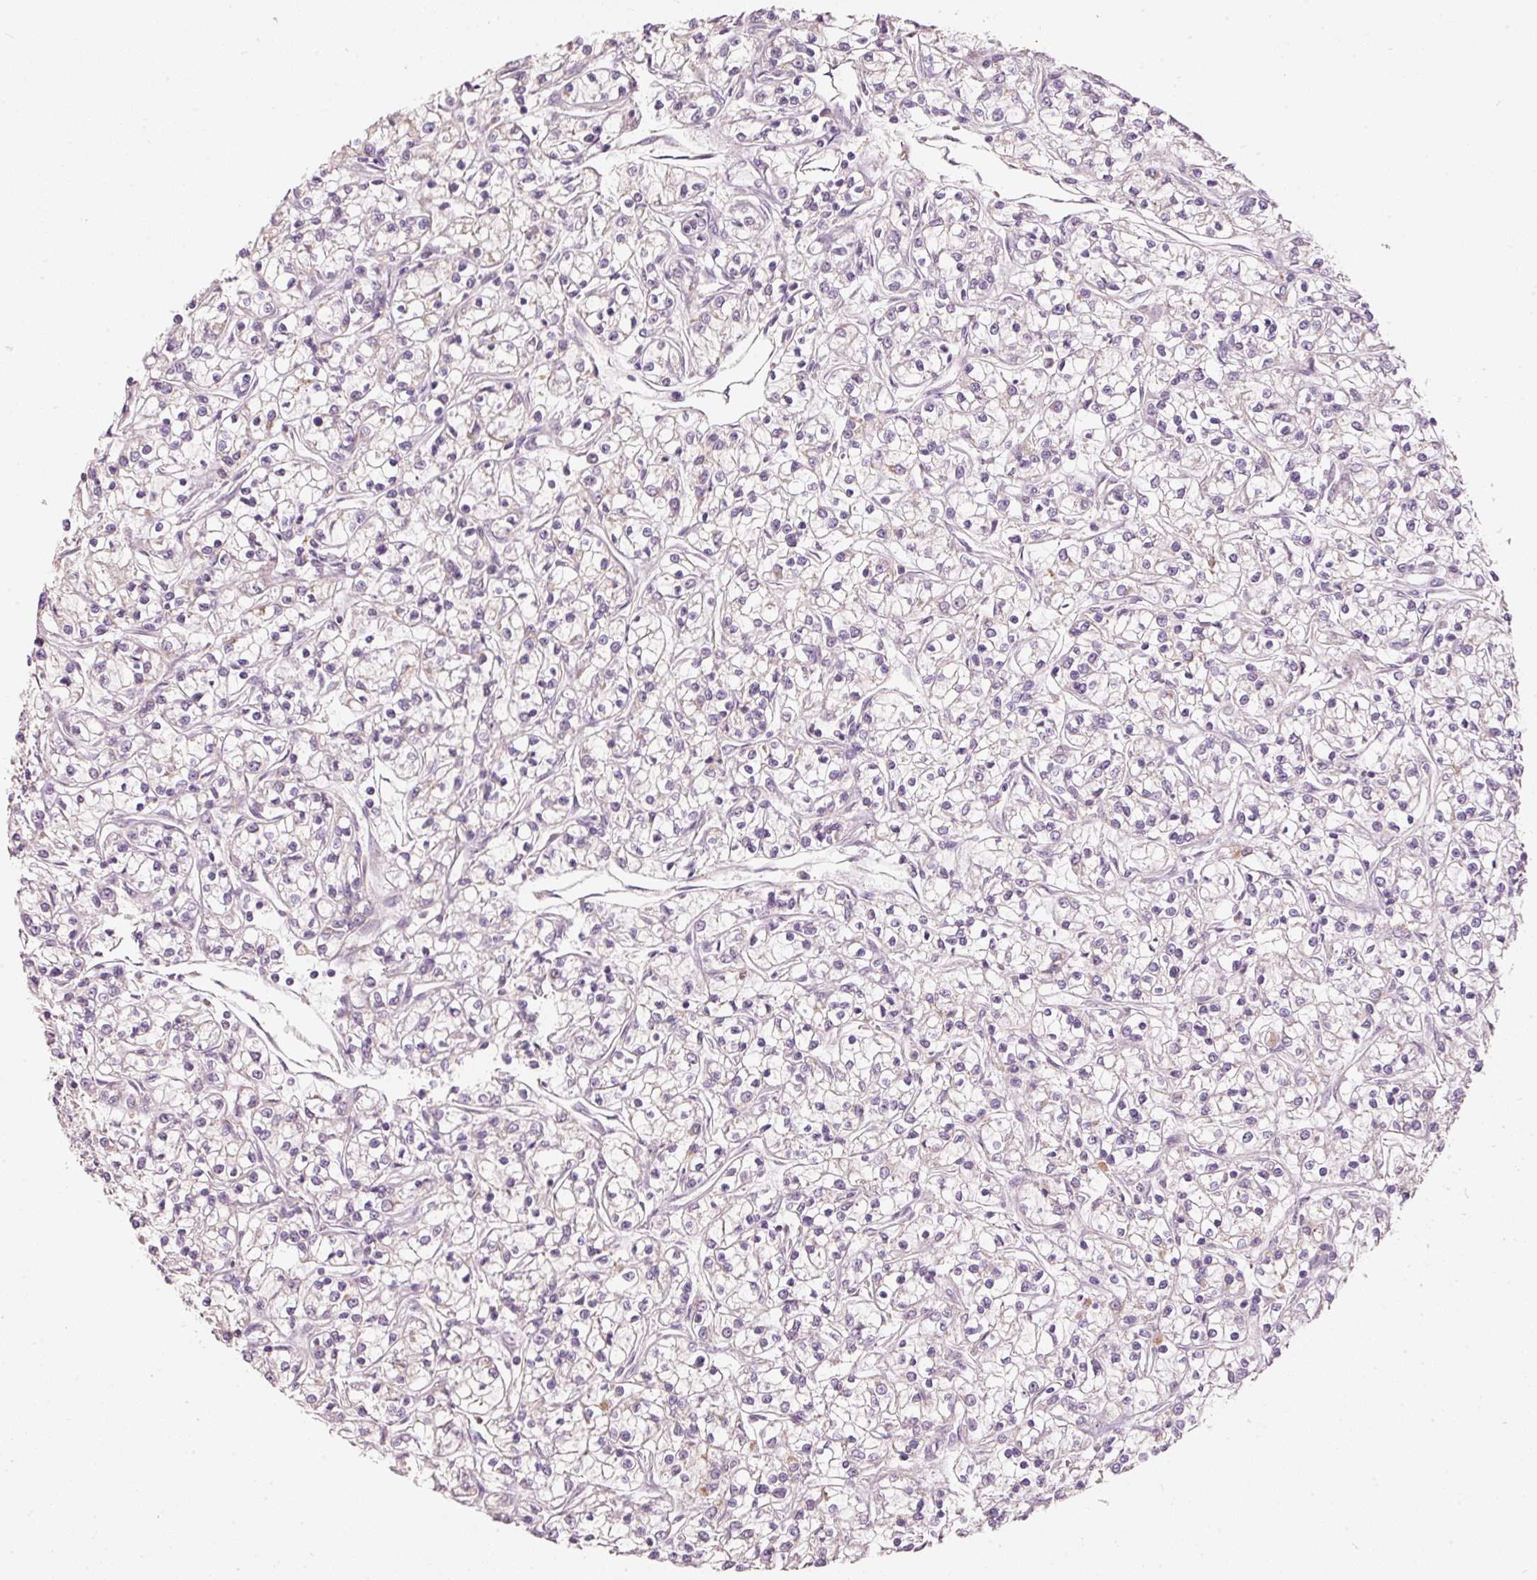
{"staining": {"intensity": "negative", "quantity": "none", "location": "none"}, "tissue": "renal cancer", "cell_type": "Tumor cells", "image_type": "cancer", "snomed": [{"axis": "morphology", "description": "Adenocarcinoma, NOS"}, {"axis": "topography", "description": "Kidney"}], "caption": "Renal cancer (adenocarcinoma) stained for a protein using immunohistochemistry exhibits no positivity tumor cells.", "gene": "KLHL21", "patient": {"sex": "female", "age": 59}}